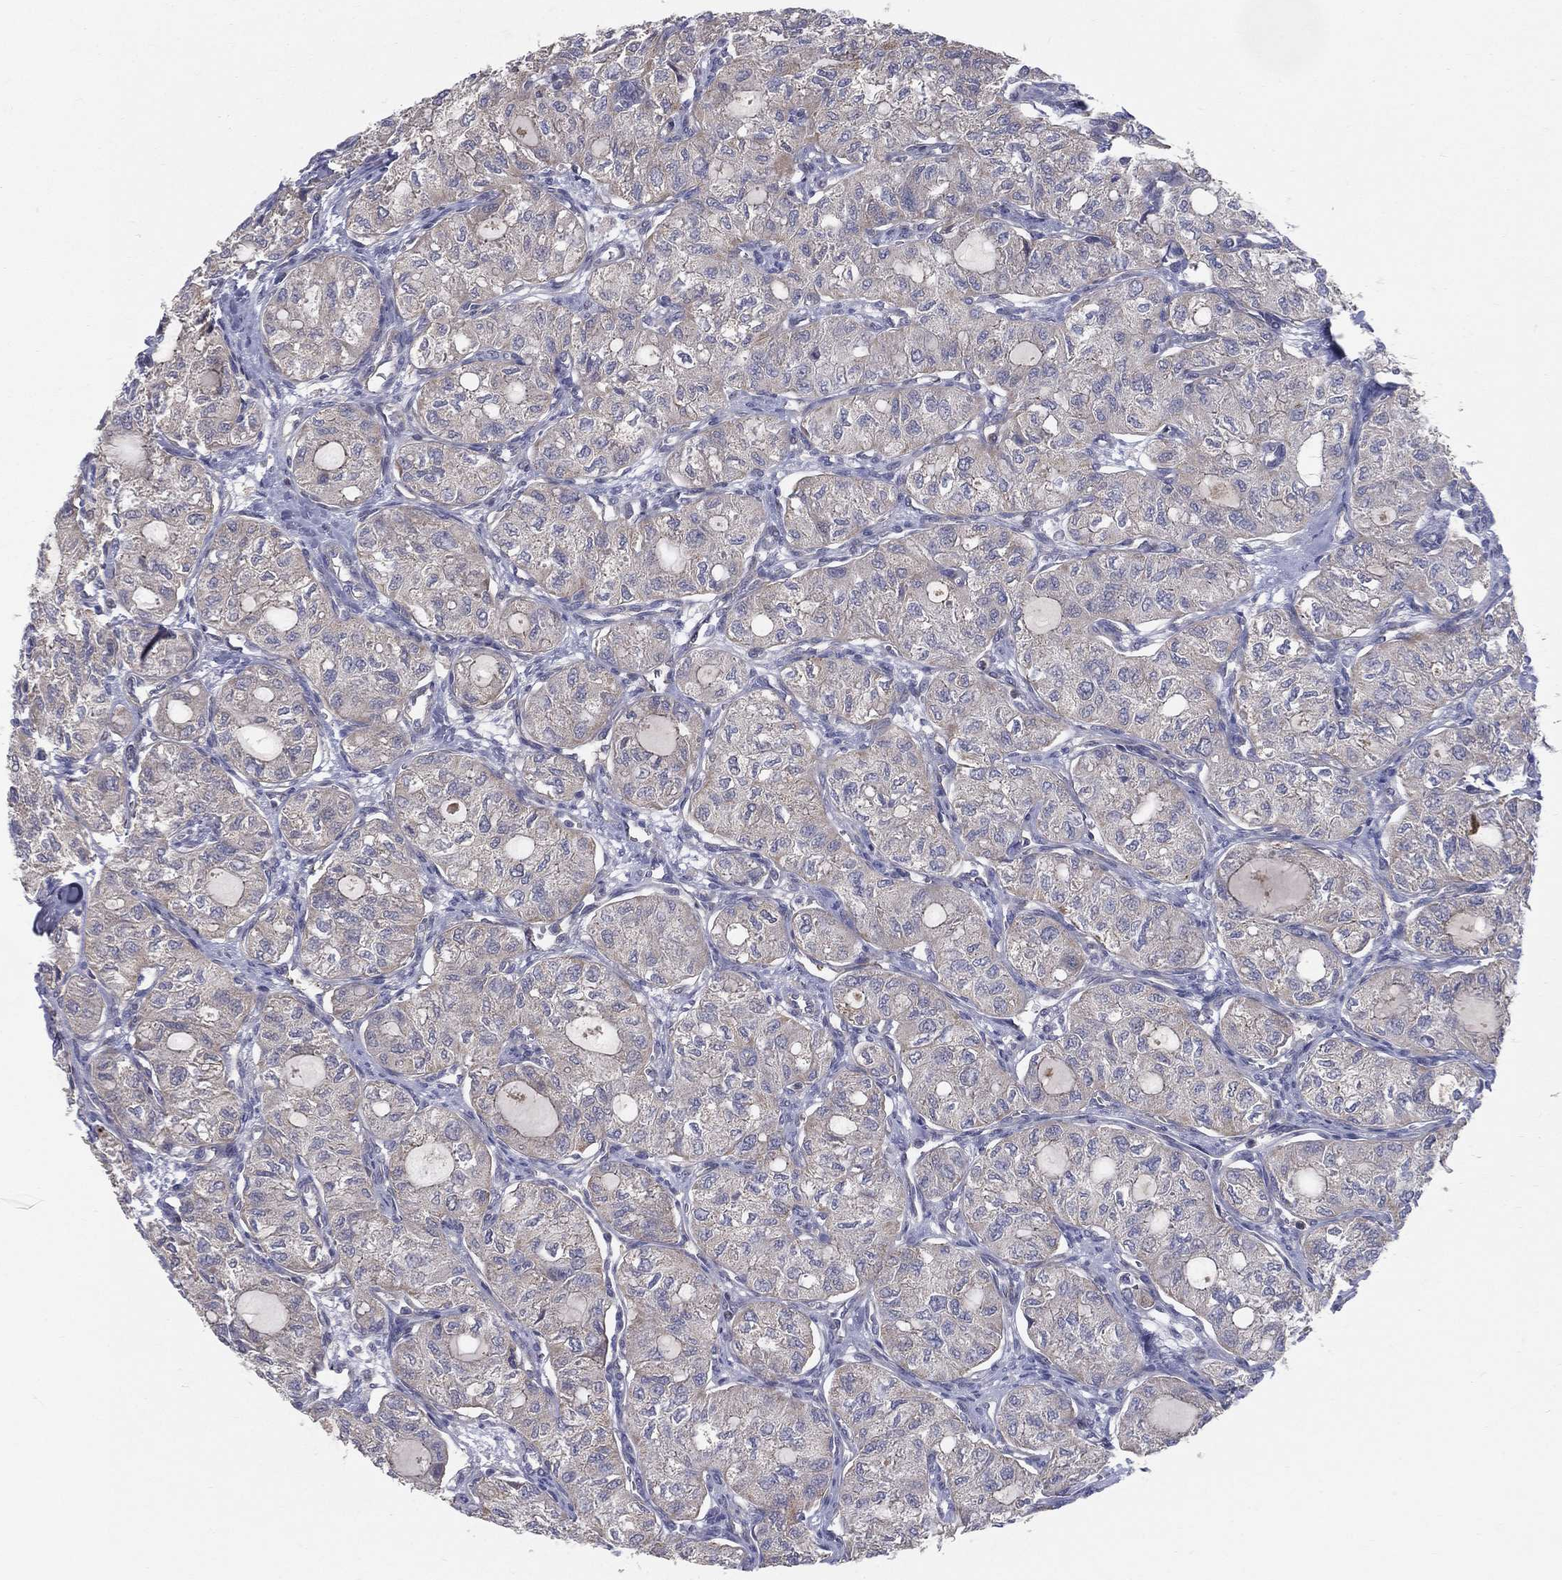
{"staining": {"intensity": "negative", "quantity": "none", "location": "none"}, "tissue": "thyroid cancer", "cell_type": "Tumor cells", "image_type": "cancer", "snomed": [{"axis": "morphology", "description": "Follicular adenoma carcinoma, NOS"}, {"axis": "topography", "description": "Thyroid gland"}], "caption": "High power microscopy photomicrograph of an IHC image of thyroid cancer, revealing no significant staining in tumor cells.", "gene": "POMZP3", "patient": {"sex": "male", "age": 75}}